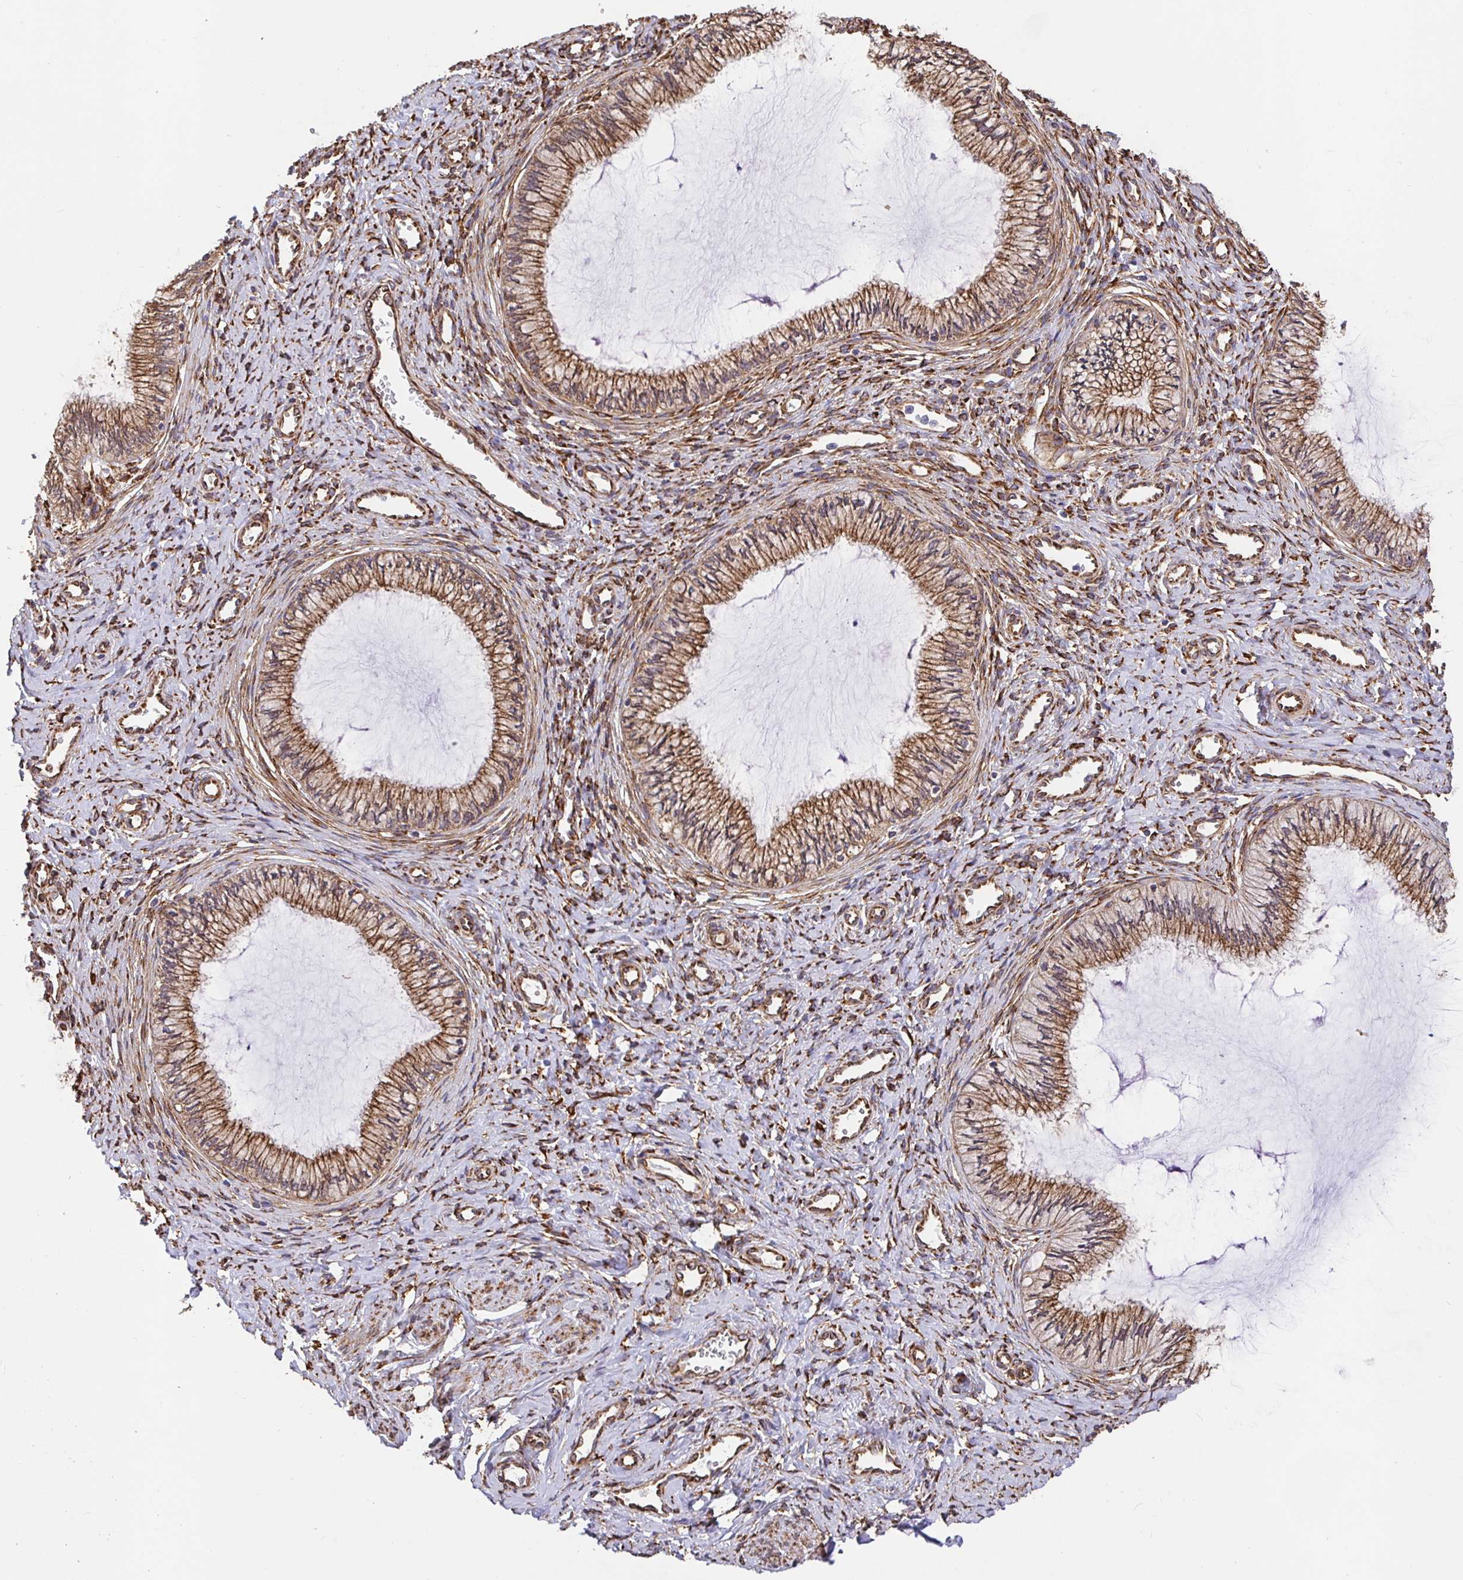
{"staining": {"intensity": "moderate", "quantity": ">75%", "location": "cytoplasmic/membranous"}, "tissue": "cervix", "cell_type": "Glandular cells", "image_type": "normal", "snomed": [{"axis": "morphology", "description": "Normal tissue, NOS"}, {"axis": "topography", "description": "Cervix"}], "caption": "DAB immunohistochemical staining of unremarkable human cervix exhibits moderate cytoplasmic/membranous protein positivity in approximately >75% of glandular cells.", "gene": "MAOA", "patient": {"sex": "female", "age": 24}}